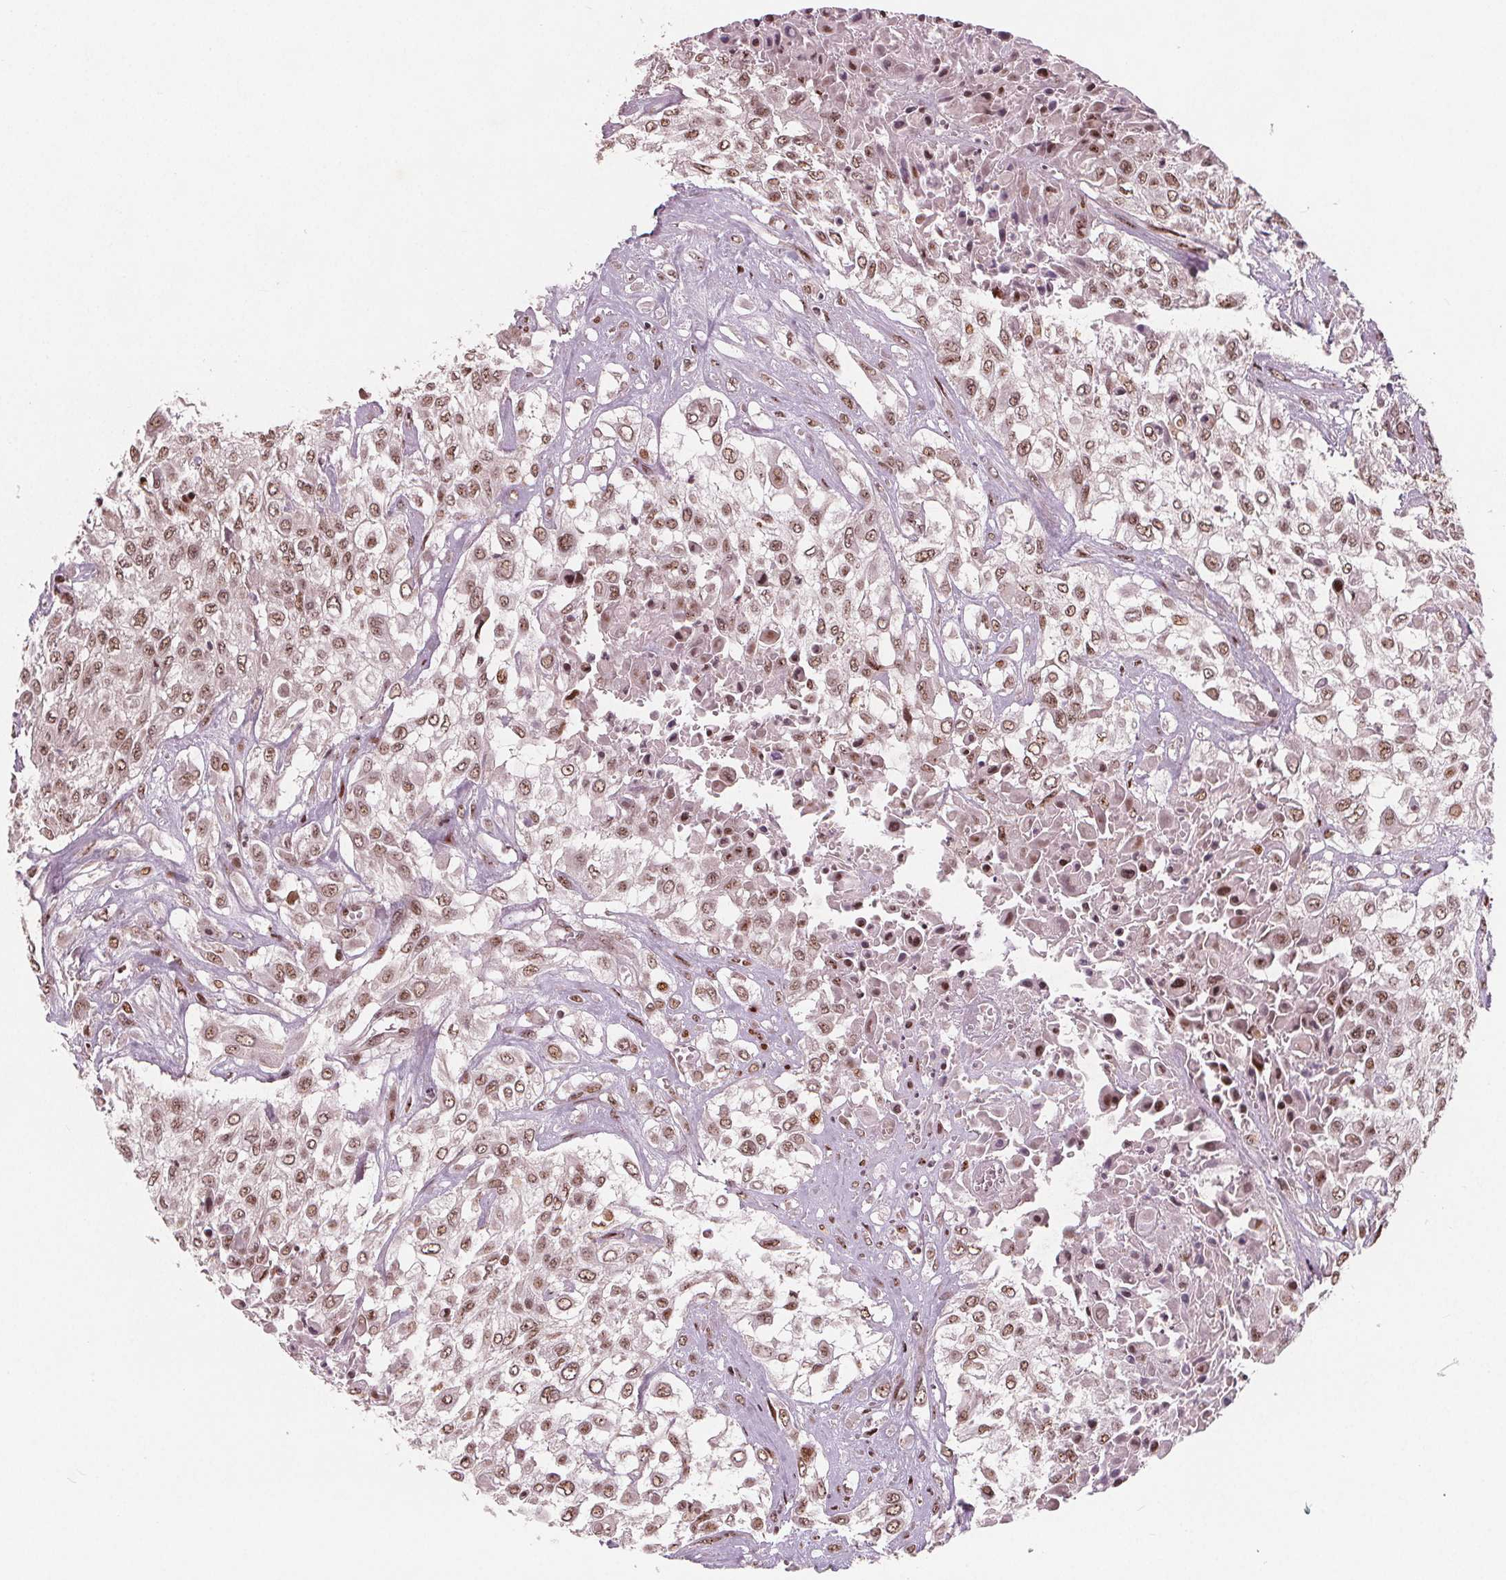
{"staining": {"intensity": "moderate", "quantity": ">75%", "location": "nuclear"}, "tissue": "urothelial cancer", "cell_type": "Tumor cells", "image_type": "cancer", "snomed": [{"axis": "morphology", "description": "Urothelial carcinoma, High grade"}, {"axis": "topography", "description": "Urinary bladder"}], "caption": "IHC staining of urothelial cancer, which reveals medium levels of moderate nuclear expression in about >75% of tumor cells indicating moderate nuclear protein positivity. The staining was performed using DAB (brown) for protein detection and nuclei were counterstained in hematoxylin (blue).", "gene": "SNRNP35", "patient": {"sex": "male", "age": 57}}